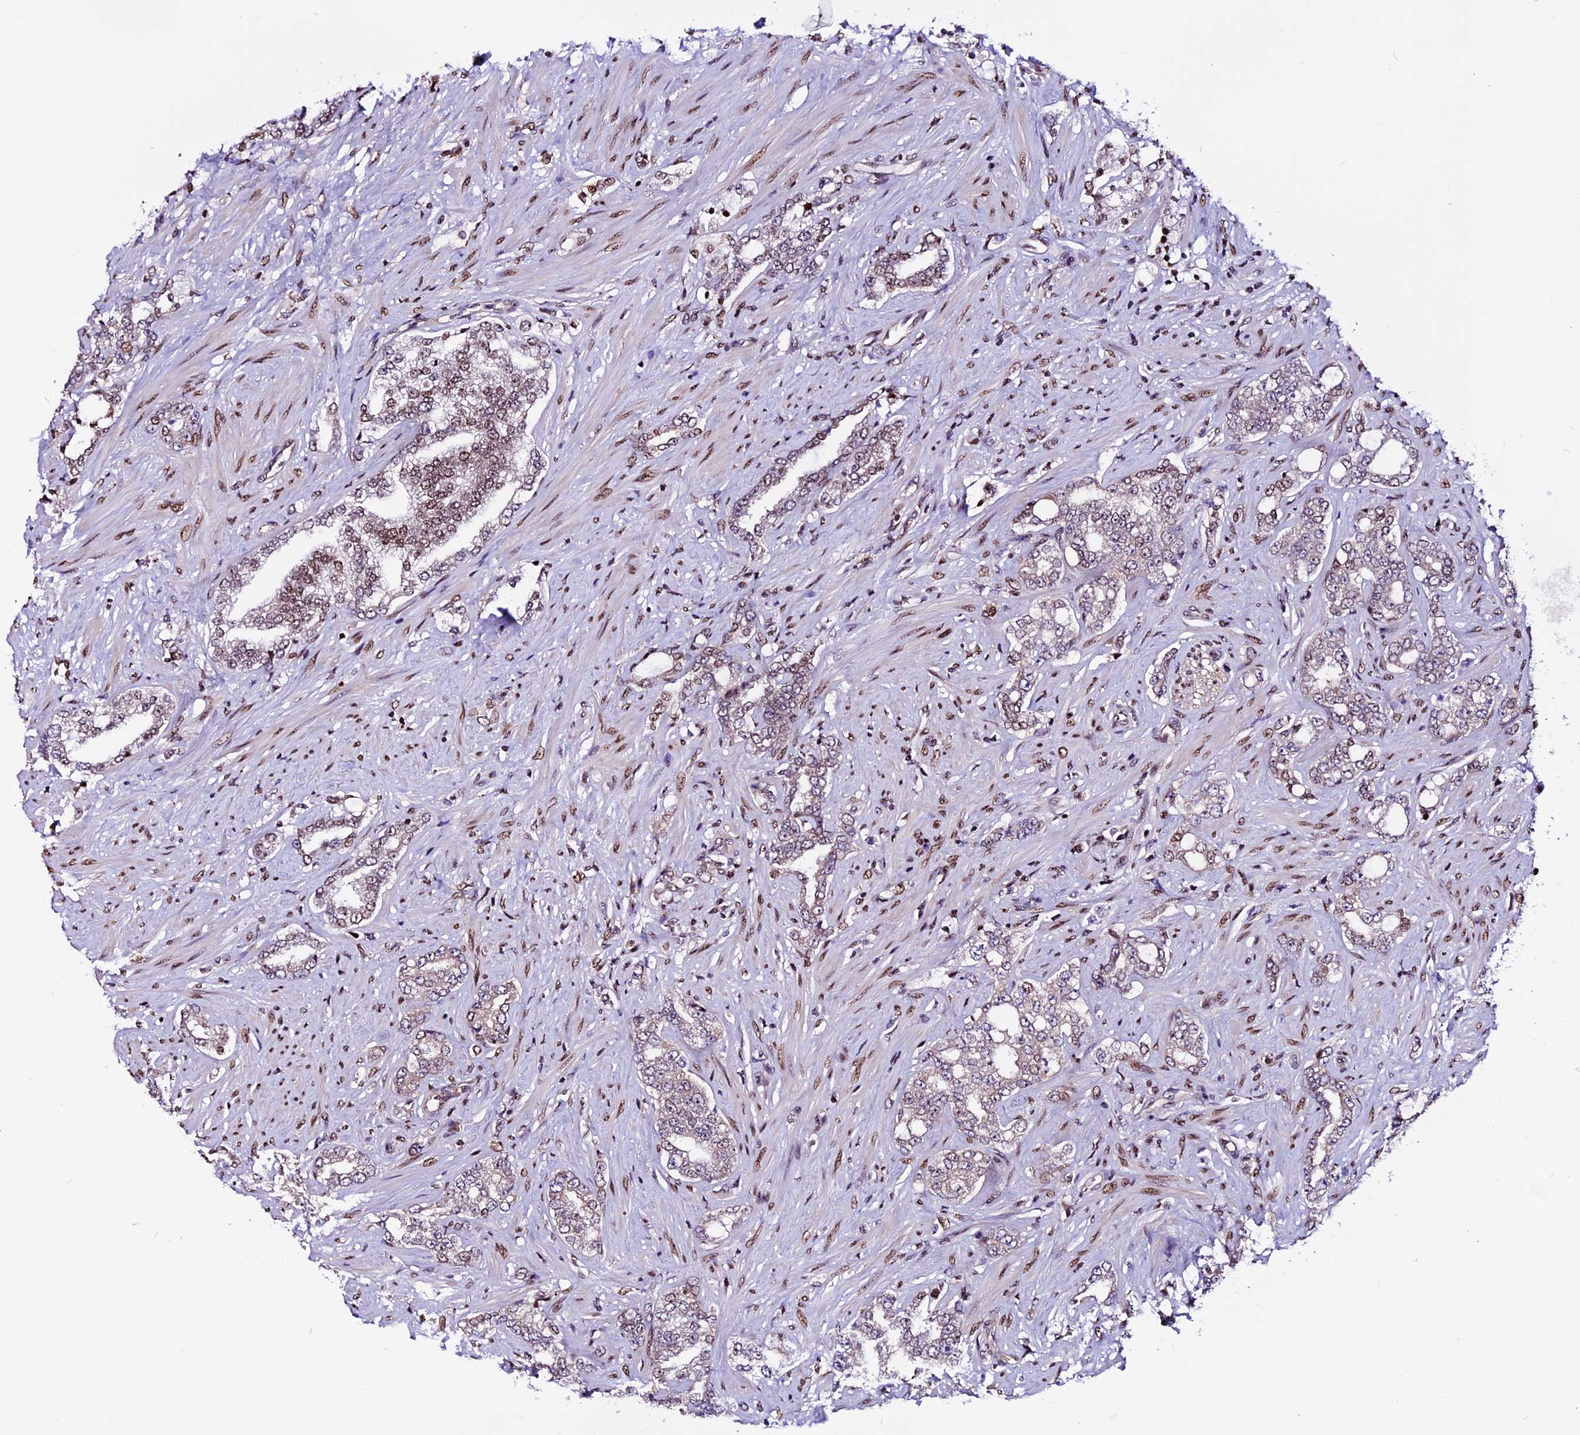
{"staining": {"intensity": "moderate", "quantity": "25%-75%", "location": "nuclear"}, "tissue": "prostate cancer", "cell_type": "Tumor cells", "image_type": "cancer", "snomed": [{"axis": "morphology", "description": "Adenocarcinoma, High grade"}, {"axis": "topography", "description": "Prostate"}], "caption": "DAB immunohistochemical staining of high-grade adenocarcinoma (prostate) exhibits moderate nuclear protein positivity in approximately 25%-75% of tumor cells.", "gene": "RINL", "patient": {"sex": "male", "age": 64}}